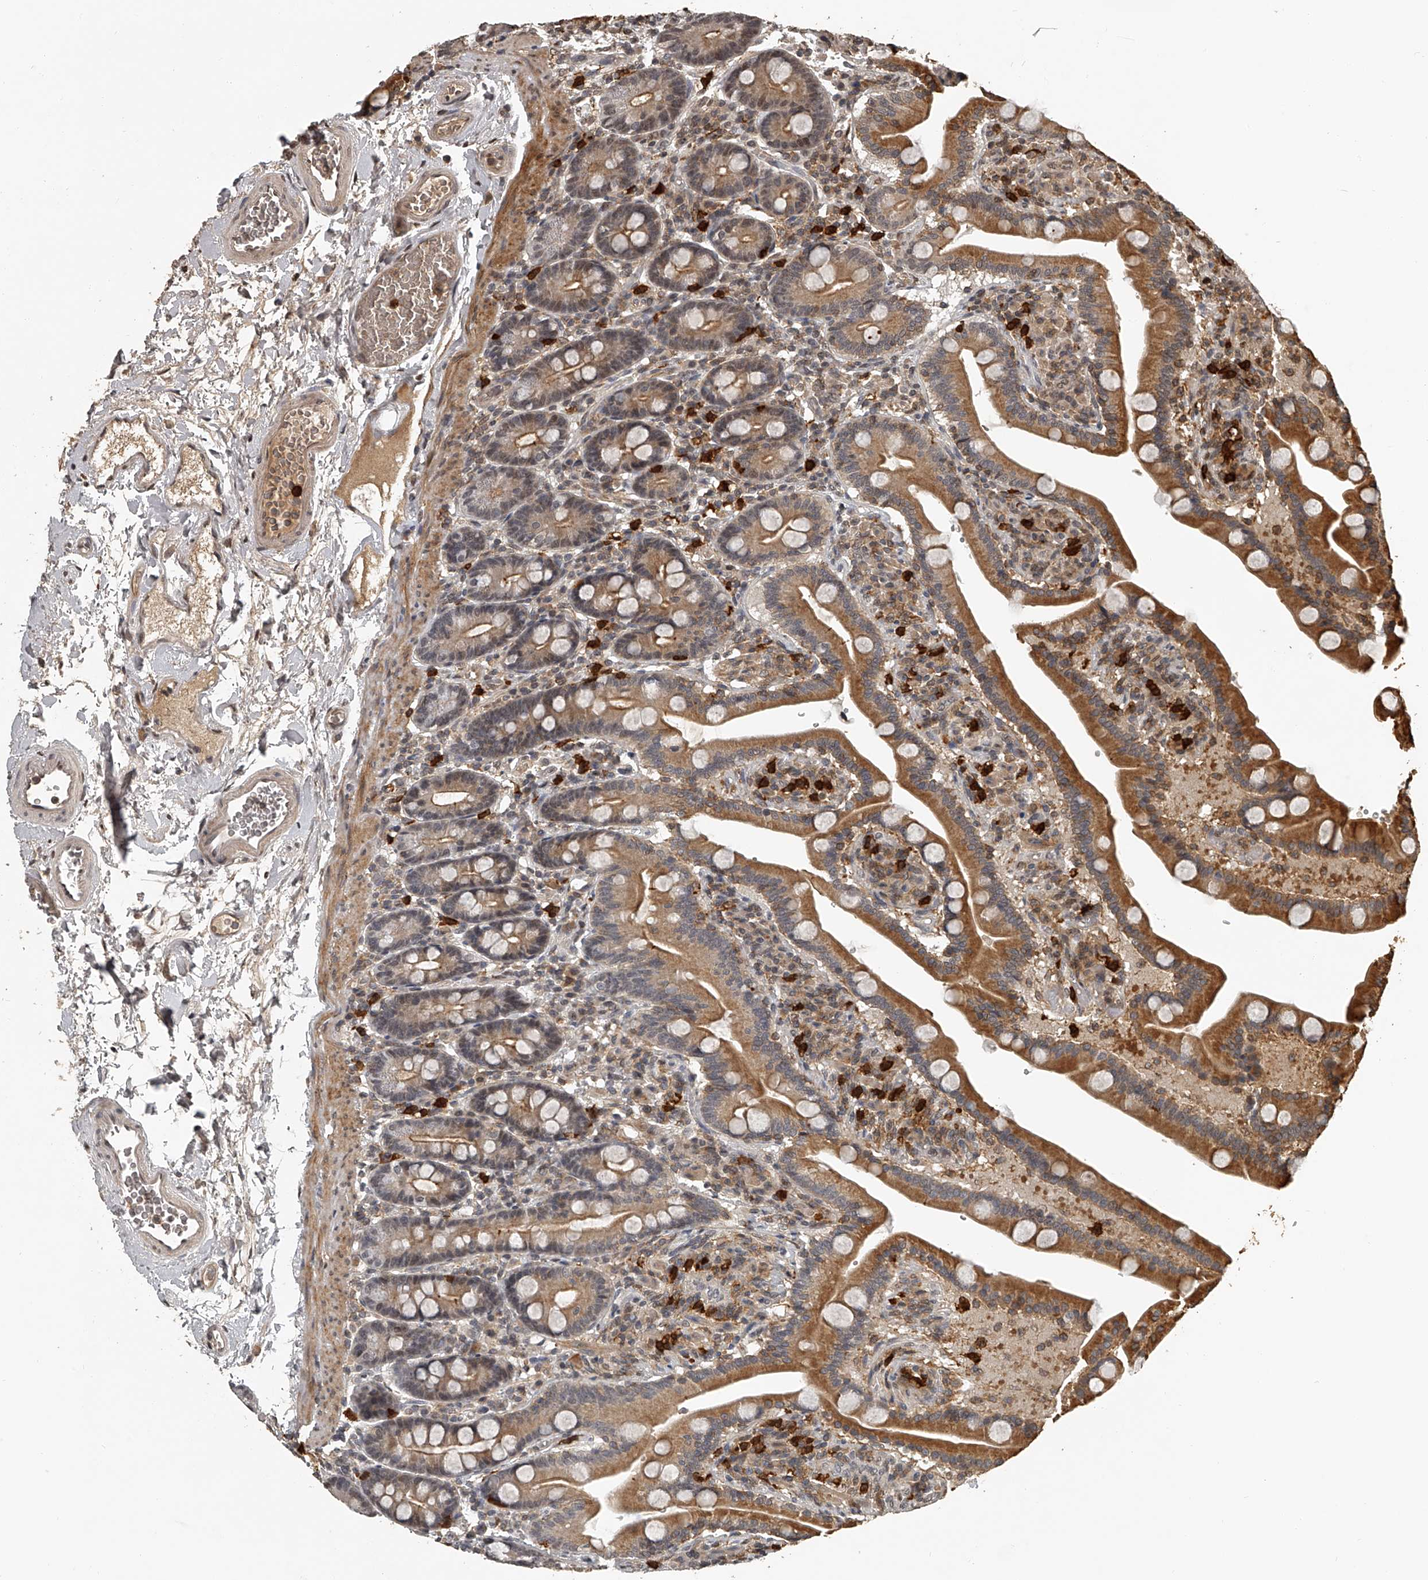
{"staining": {"intensity": "moderate", "quantity": ">75%", "location": "cytoplasmic/membranous,nuclear"}, "tissue": "duodenum", "cell_type": "Glandular cells", "image_type": "normal", "snomed": [{"axis": "morphology", "description": "Normal tissue, NOS"}, {"axis": "topography", "description": "Duodenum"}], "caption": "This is an image of IHC staining of benign duodenum, which shows moderate expression in the cytoplasmic/membranous,nuclear of glandular cells.", "gene": "PLEKHG1", "patient": {"sex": "male", "age": 54}}